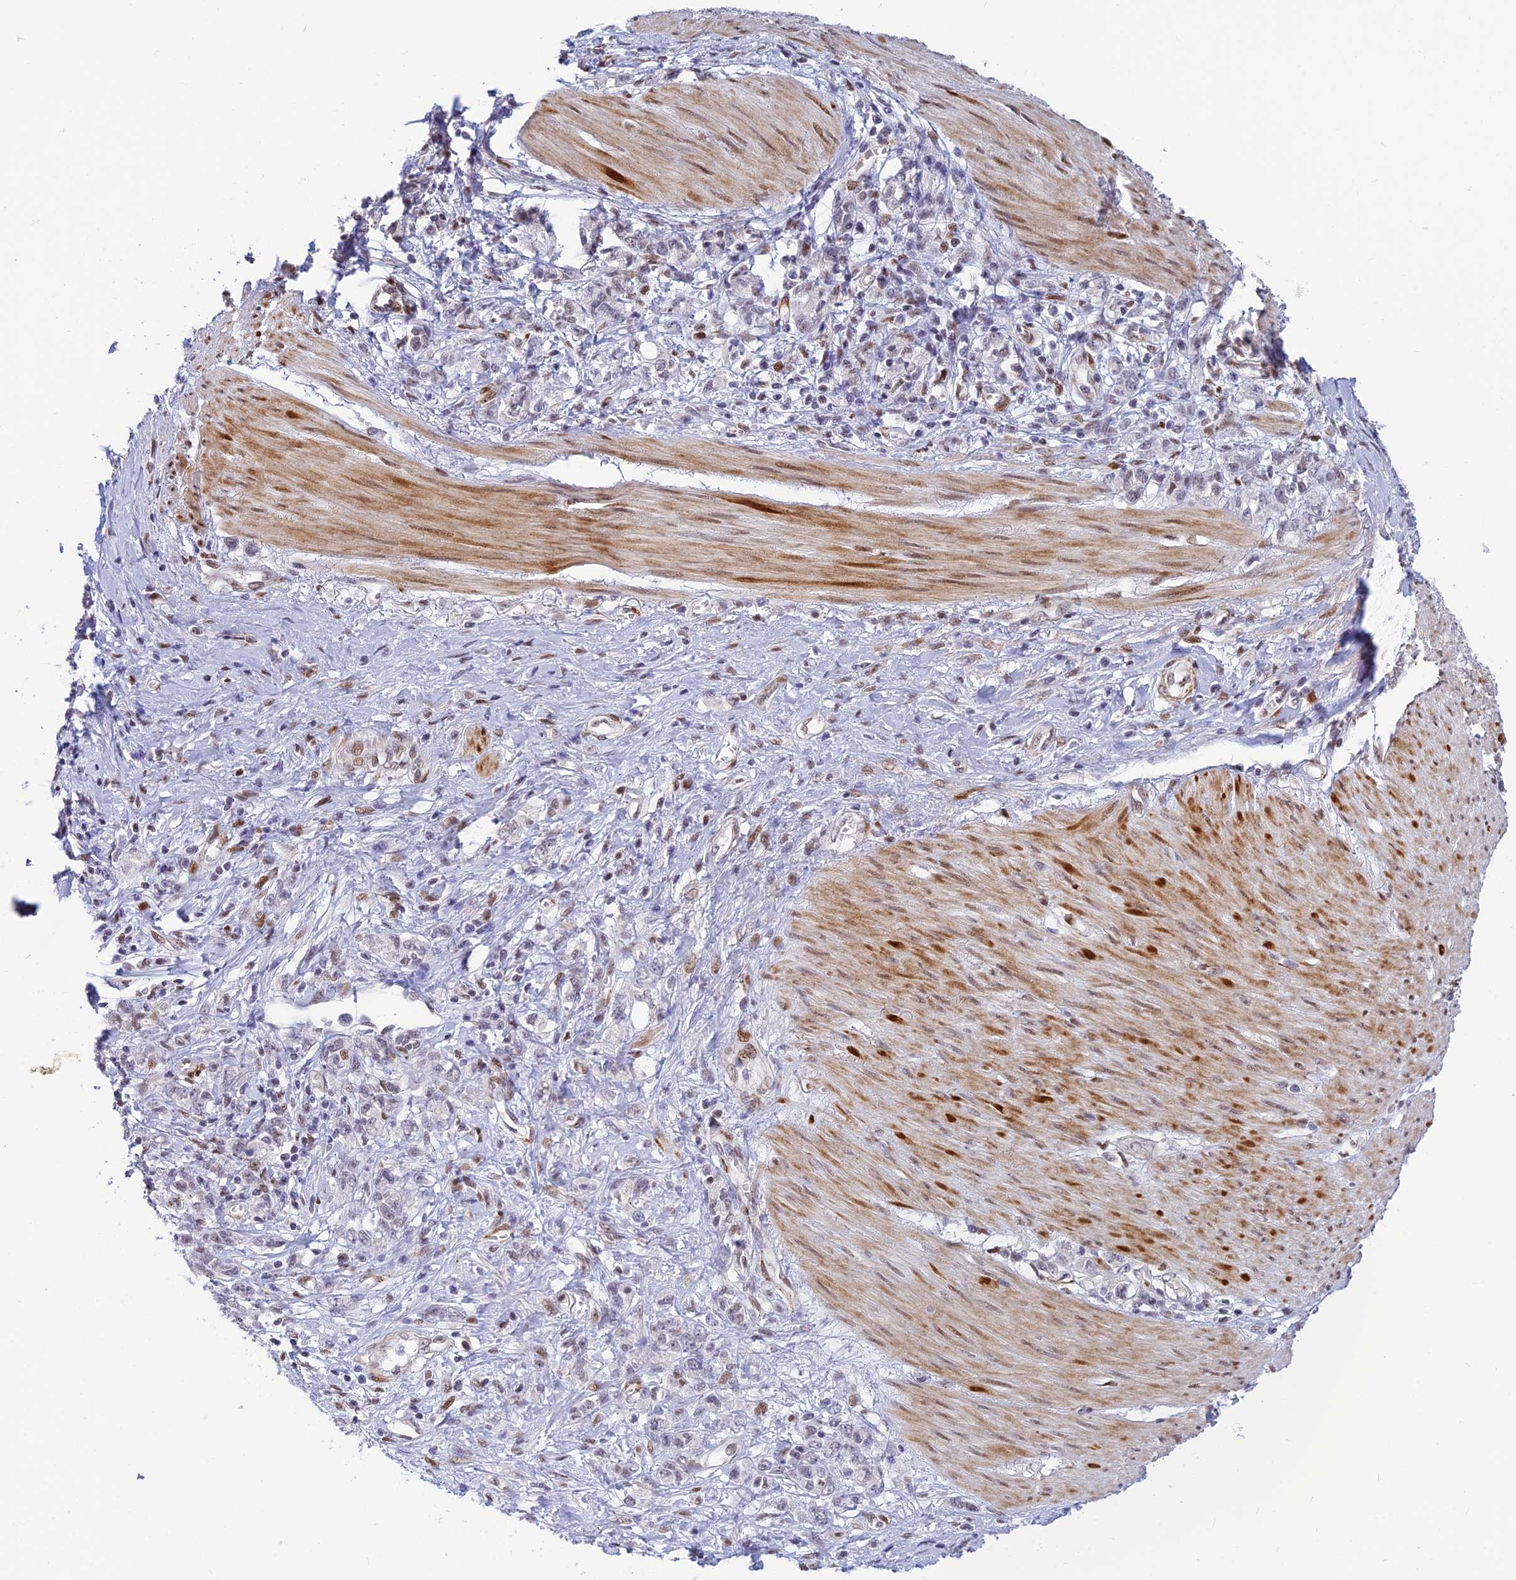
{"staining": {"intensity": "weak", "quantity": "25%-75%", "location": "nuclear"}, "tissue": "stomach cancer", "cell_type": "Tumor cells", "image_type": "cancer", "snomed": [{"axis": "morphology", "description": "Adenocarcinoma, NOS"}, {"axis": "topography", "description": "Stomach"}], "caption": "Protein expression analysis of adenocarcinoma (stomach) shows weak nuclear expression in about 25%-75% of tumor cells. (IHC, brightfield microscopy, high magnification).", "gene": "CLK4", "patient": {"sex": "female", "age": 76}}